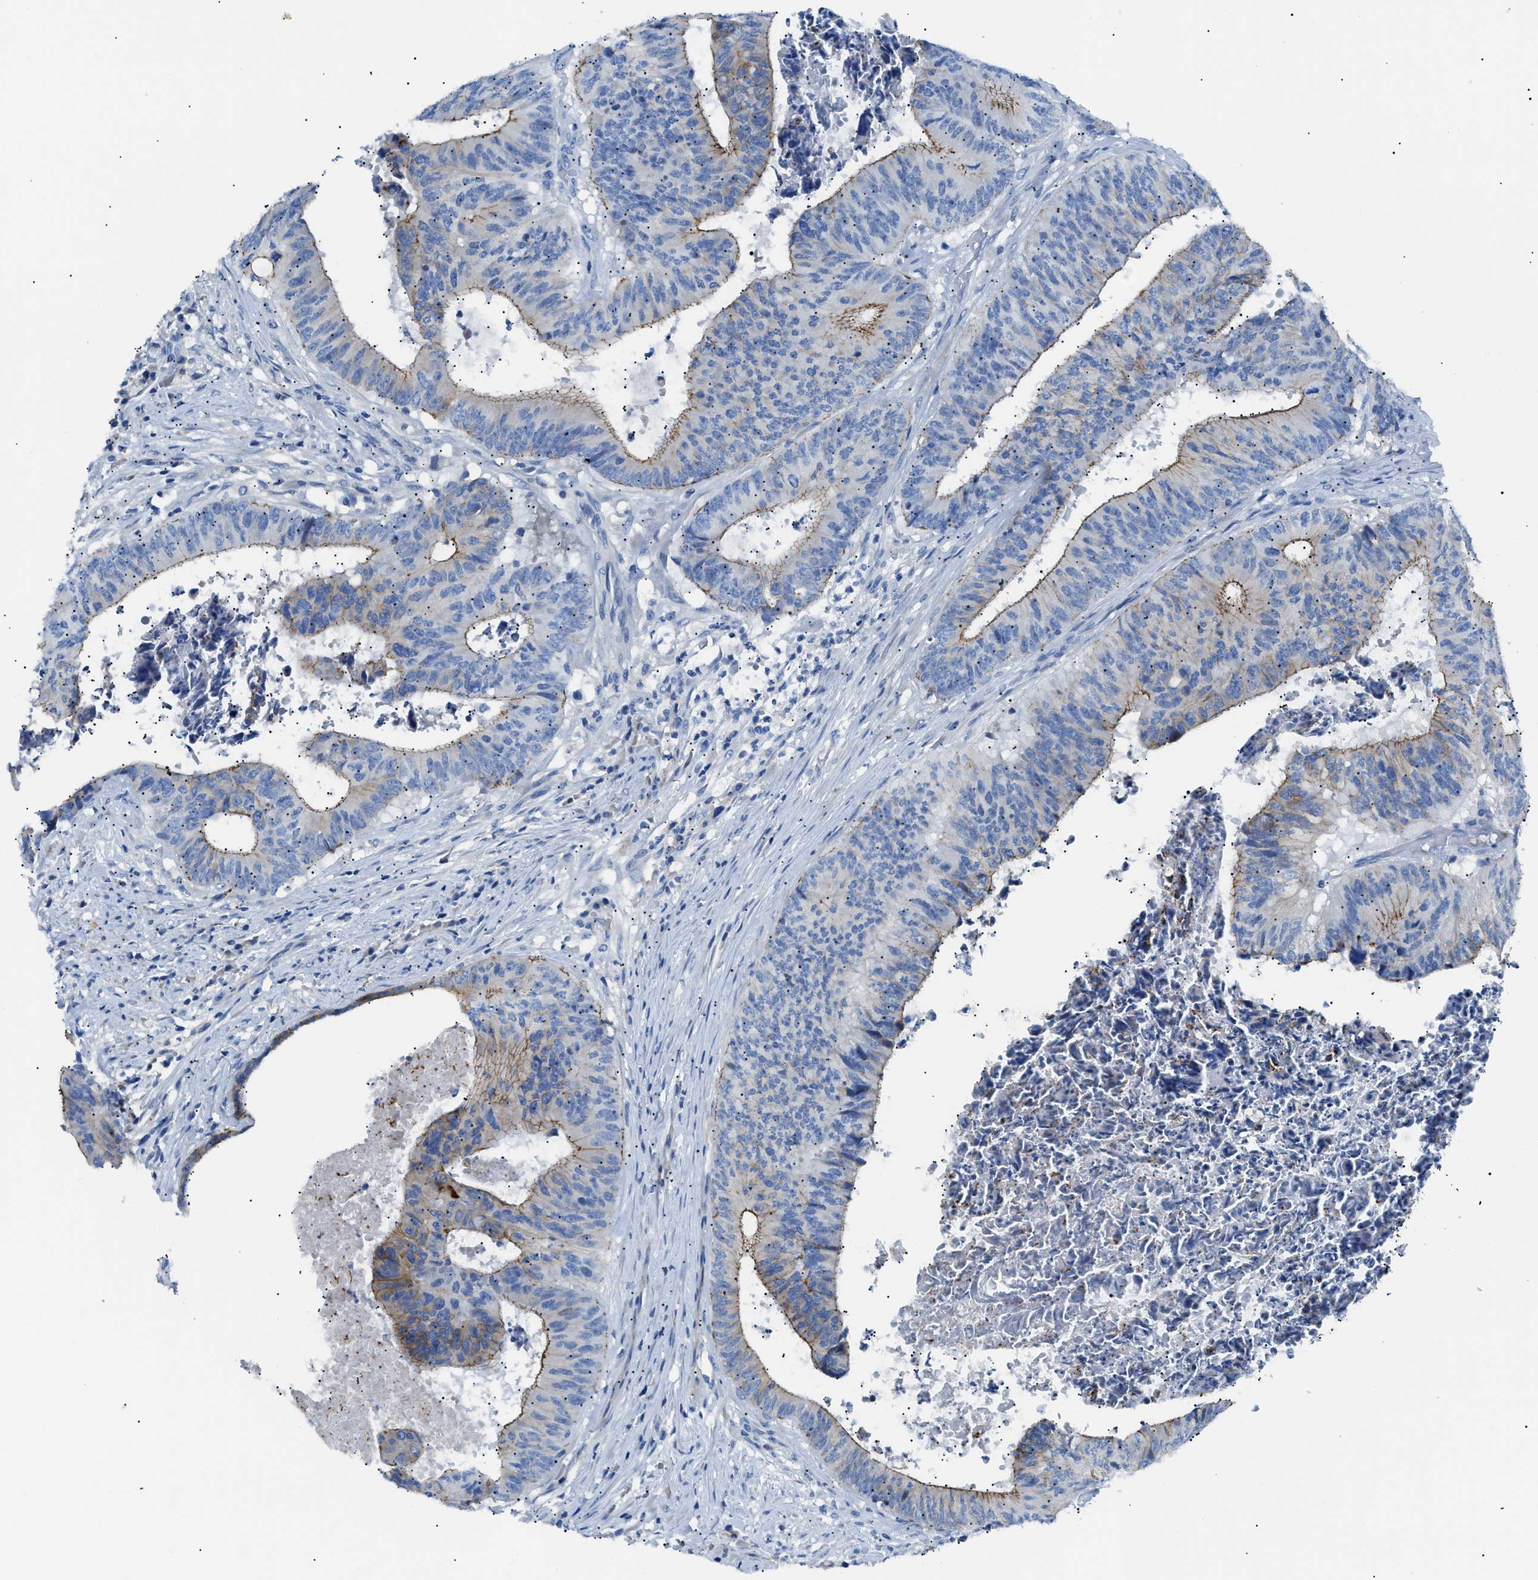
{"staining": {"intensity": "weak", "quantity": ">75%", "location": "cytoplasmic/membranous"}, "tissue": "colorectal cancer", "cell_type": "Tumor cells", "image_type": "cancer", "snomed": [{"axis": "morphology", "description": "Adenocarcinoma, NOS"}, {"axis": "topography", "description": "Rectum"}], "caption": "Immunohistochemical staining of colorectal cancer demonstrates low levels of weak cytoplasmic/membranous expression in about >75% of tumor cells.", "gene": "ZDHHC24", "patient": {"sex": "male", "age": 72}}